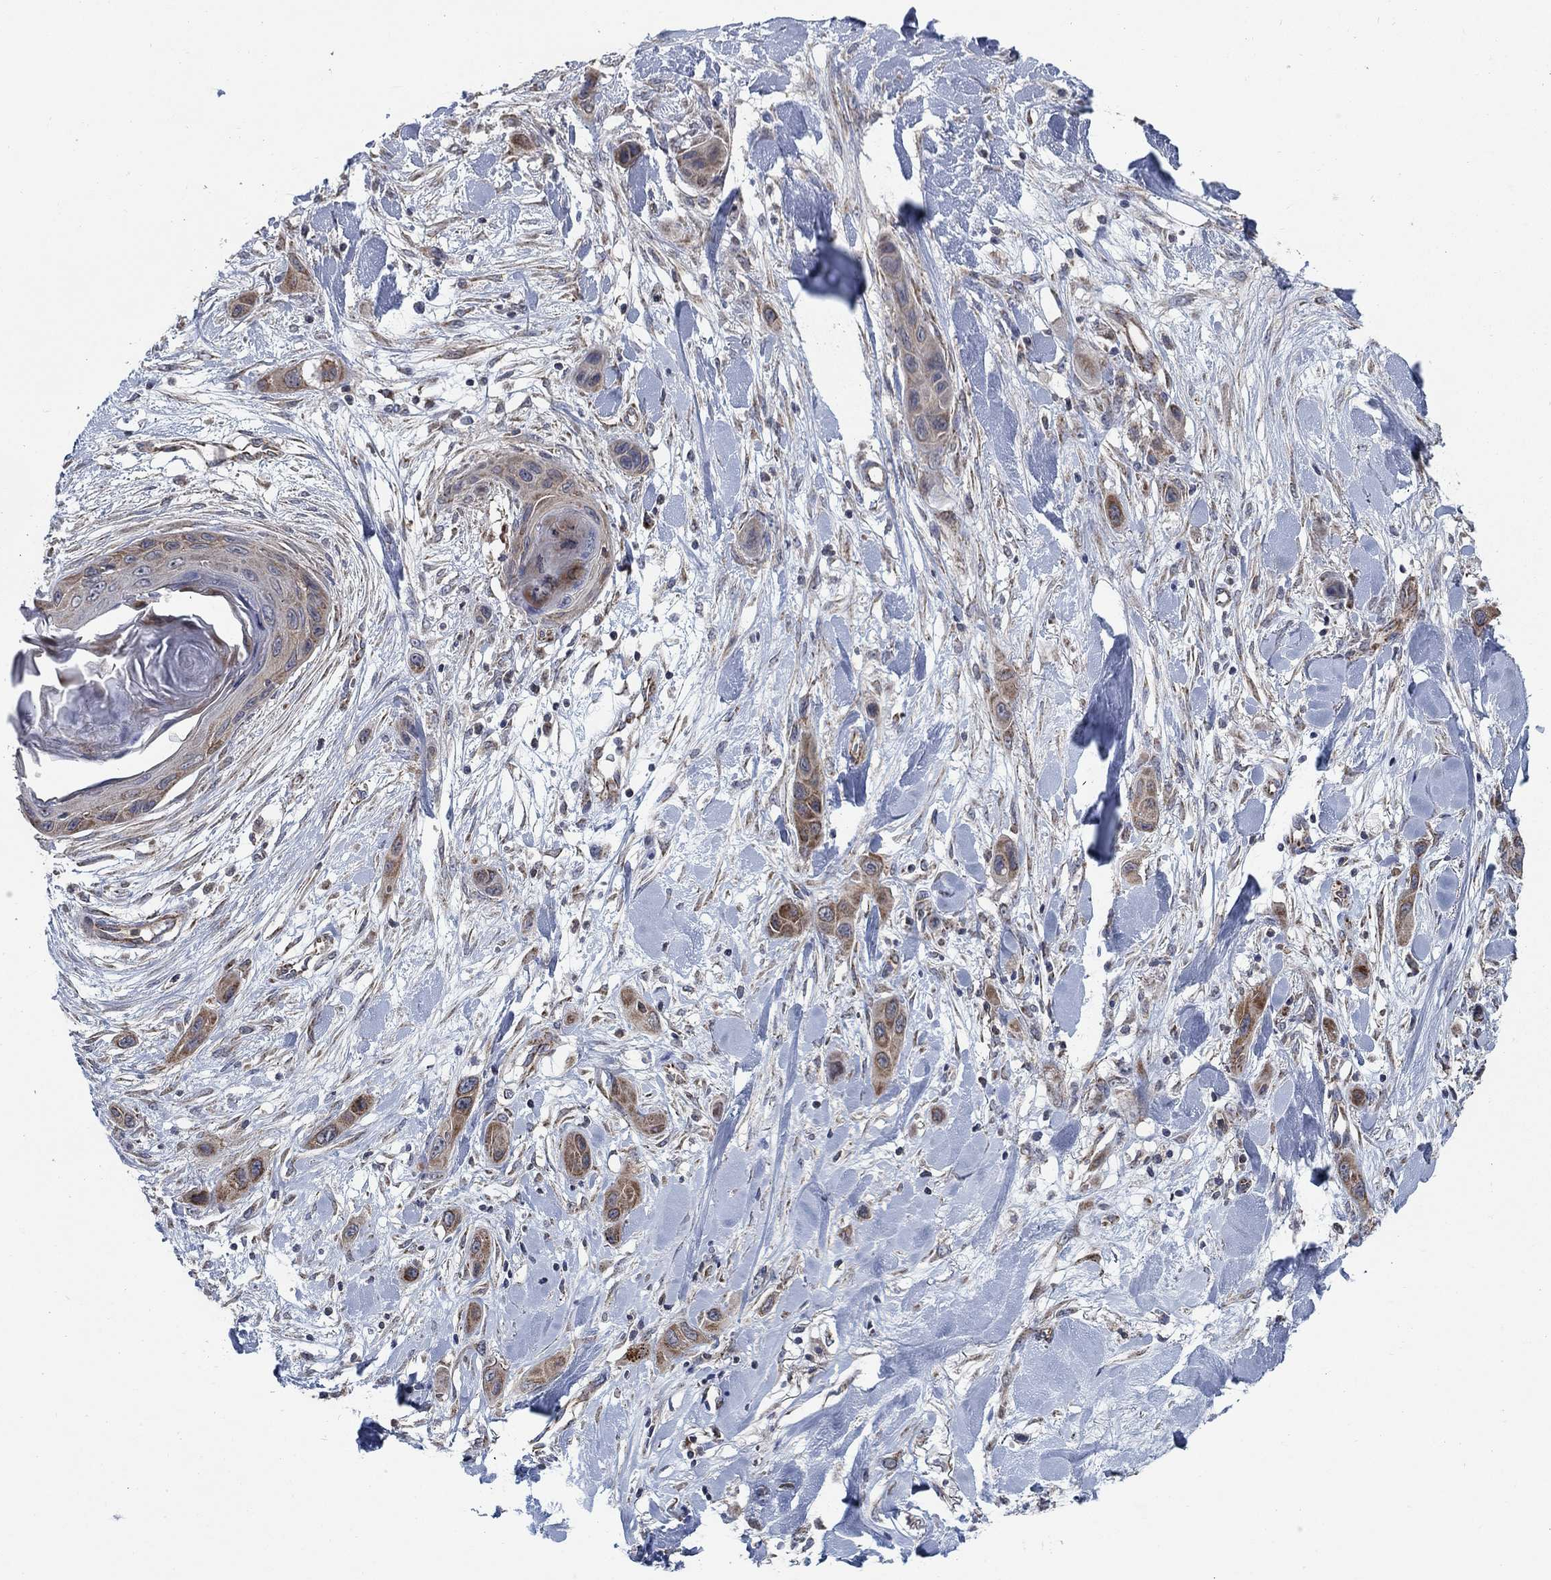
{"staining": {"intensity": "moderate", "quantity": "25%-75%", "location": "cytoplasmic/membranous"}, "tissue": "skin cancer", "cell_type": "Tumor cells", "image_type": "cancer", "snomed": [{"axis": "morphology", "description": "Squamous cell carcinoma, NOS"}, {"axis": "topography", "description": "Skin"}], "caption": "About 25%-75% of tumor cells in squamous cell carcinoma (skin) show moderate cytoplasmic/membranous protein expression as visualized by brown immunohistochemical staining.", "gene": "NME7", "patient": {"sex": "male", "age": 79}}